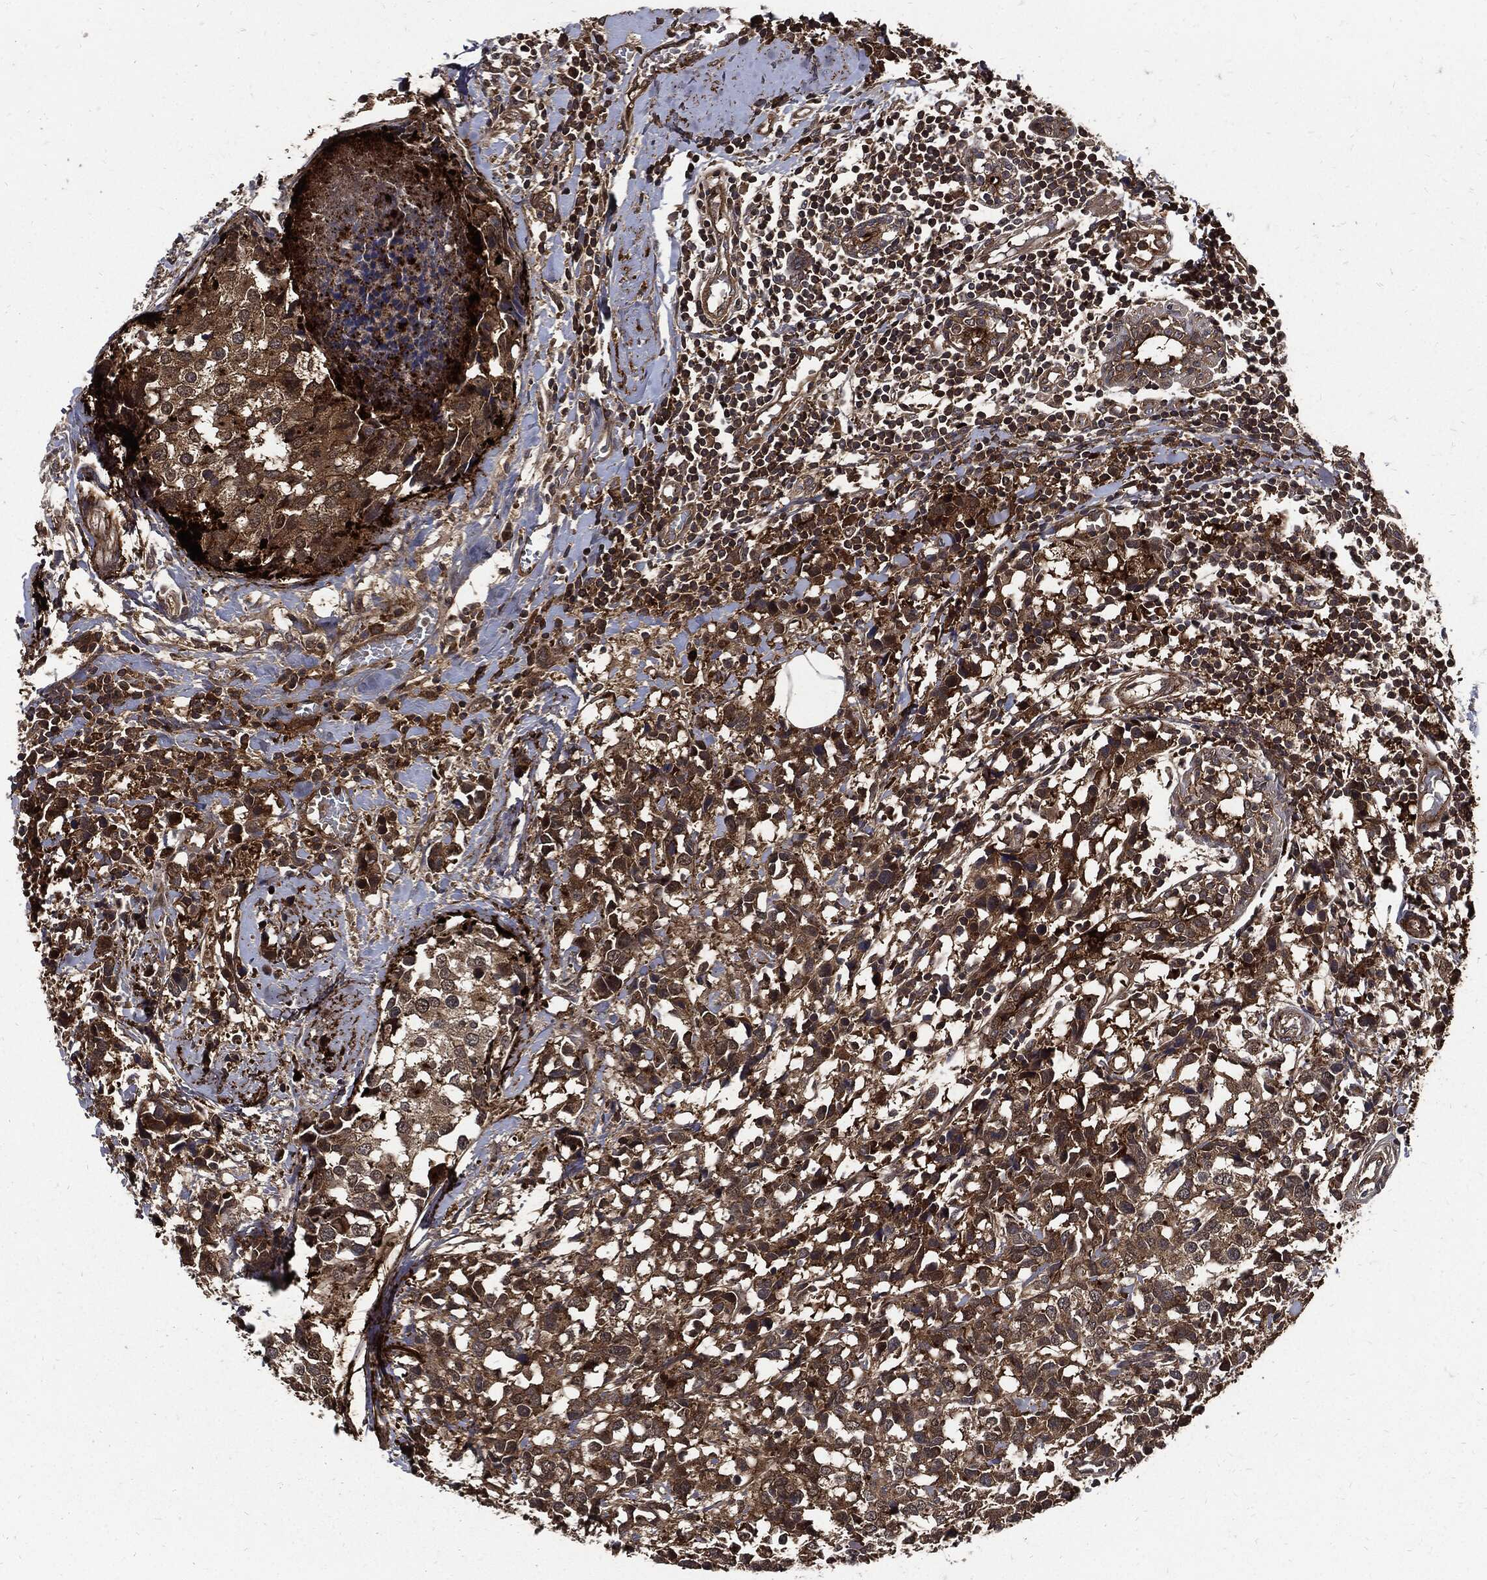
{"staining": {"intensity": "strong", "quantity": "25%-75%", "location": "cytoplasmic/membranous"}, "tissue": "breast cancer", "cell_type": "Tumor cells", "image_type": "cancer", "snomed": [{"axis": "morphology", "description": "Lobular carcinoma"}, {"axis": "topography", "description": "Breast"}], "caption": "Breast cancer (lobular carcinoma) tissue demonstrates strong cytoplasmic/membranous expression in approximately 25%-75% of tumor cells", "gene": "CLU", "patient": {"sex": "female", "age": 59}}